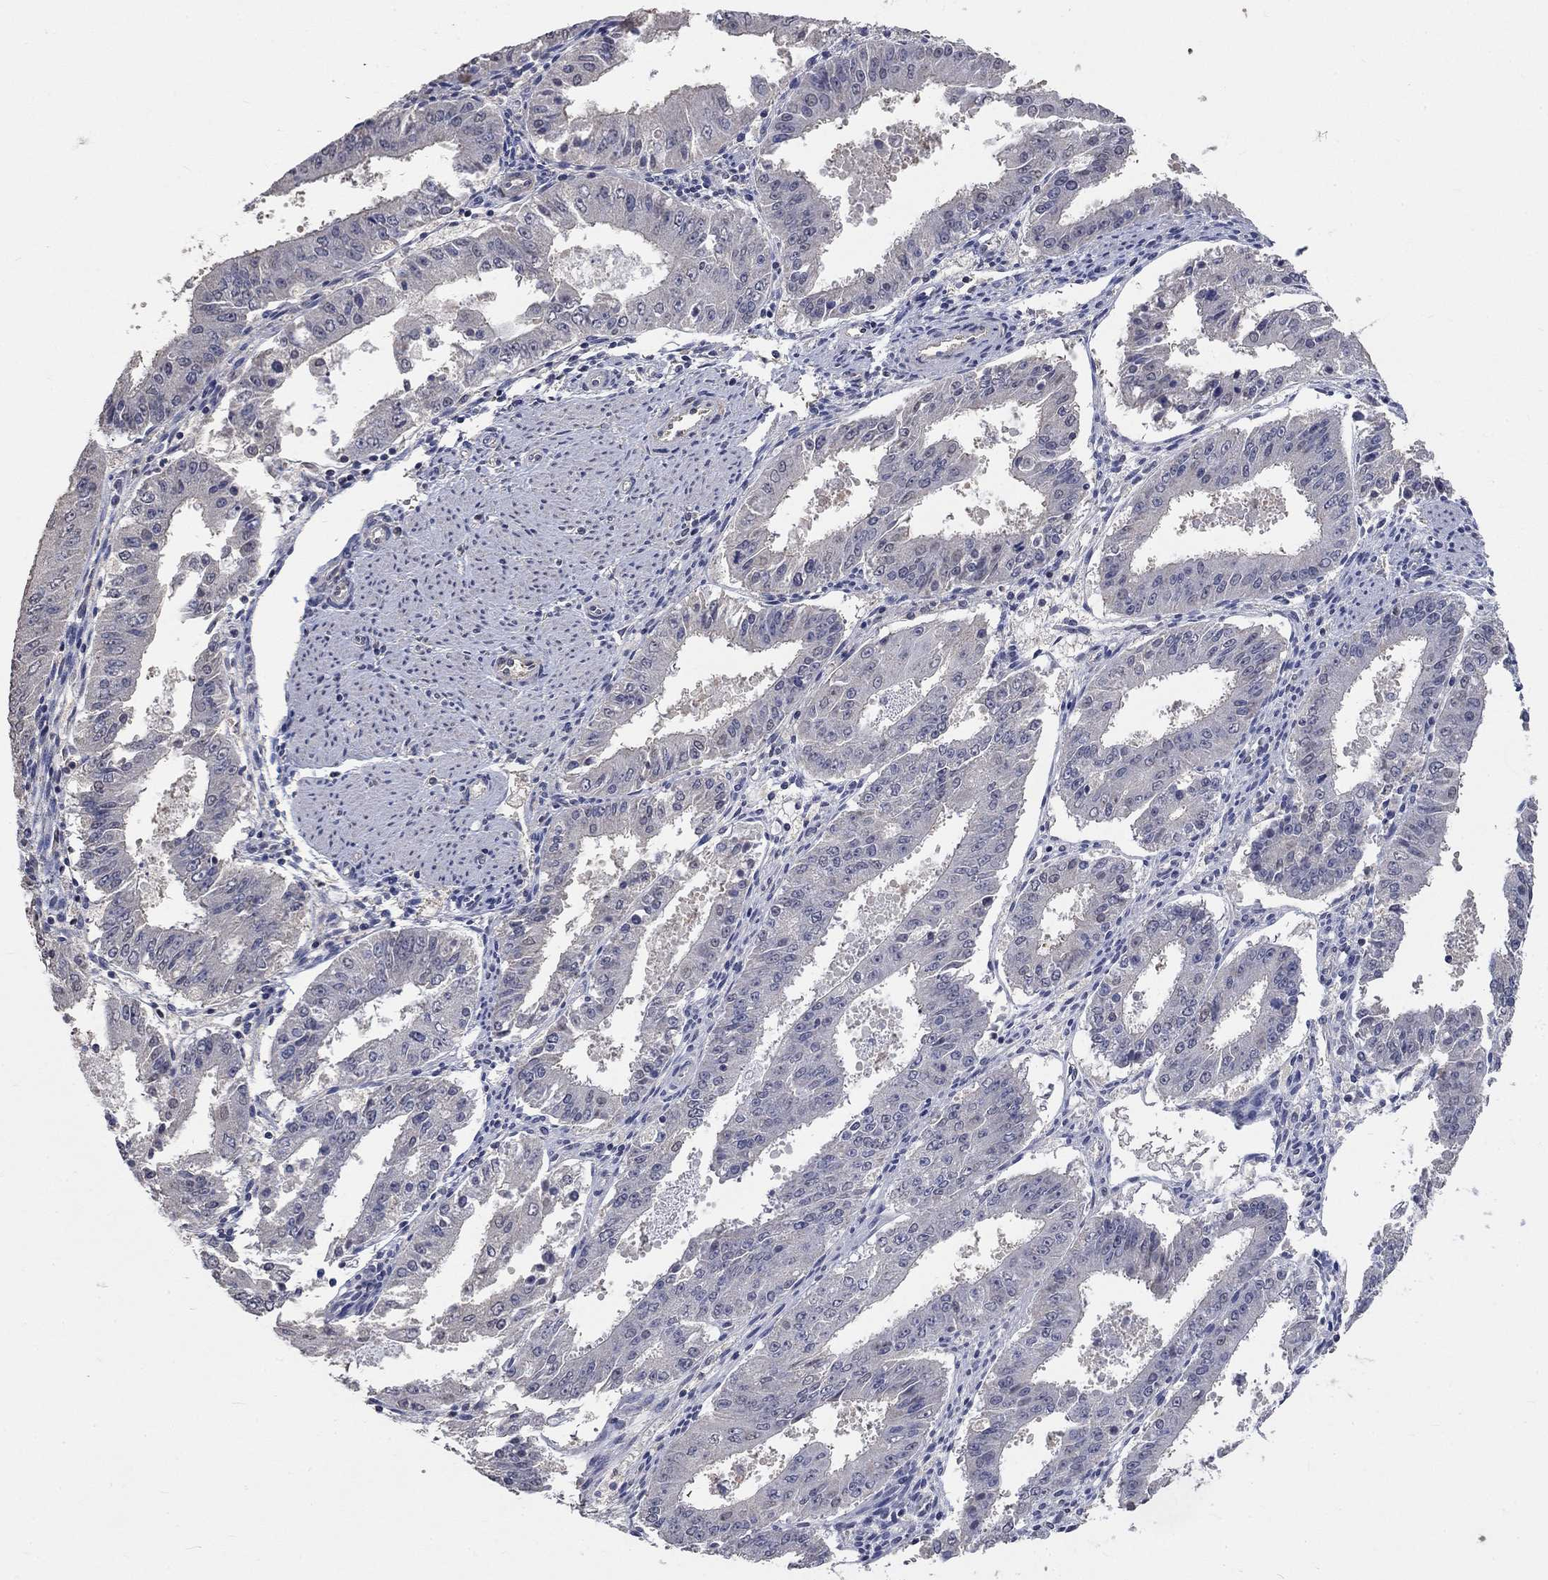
{"staining": {"intensity": "negative", "quantity": "none", "location": "none"}, "tissue": "ovarian cancer", "cell_type": "Tumor cells", "image_type": "cancer", "snomed": [{"axis": "morphology", "description": "Carcinoma, endometroid"}, {"axis": "topography", "description": "Ovary"}], "caption": "Ovarian cancer (endometroid carcinoma) was stained to show a protein in brown. There is no significant staining in tumor cells. (Stains: DAB immunohistochemistry with hematoxylin counter stain, Microscopy: brightfield microscopy at high magnification).", "gene": "ZBTB18", "patient": {"sex": "female", "age": 42}}